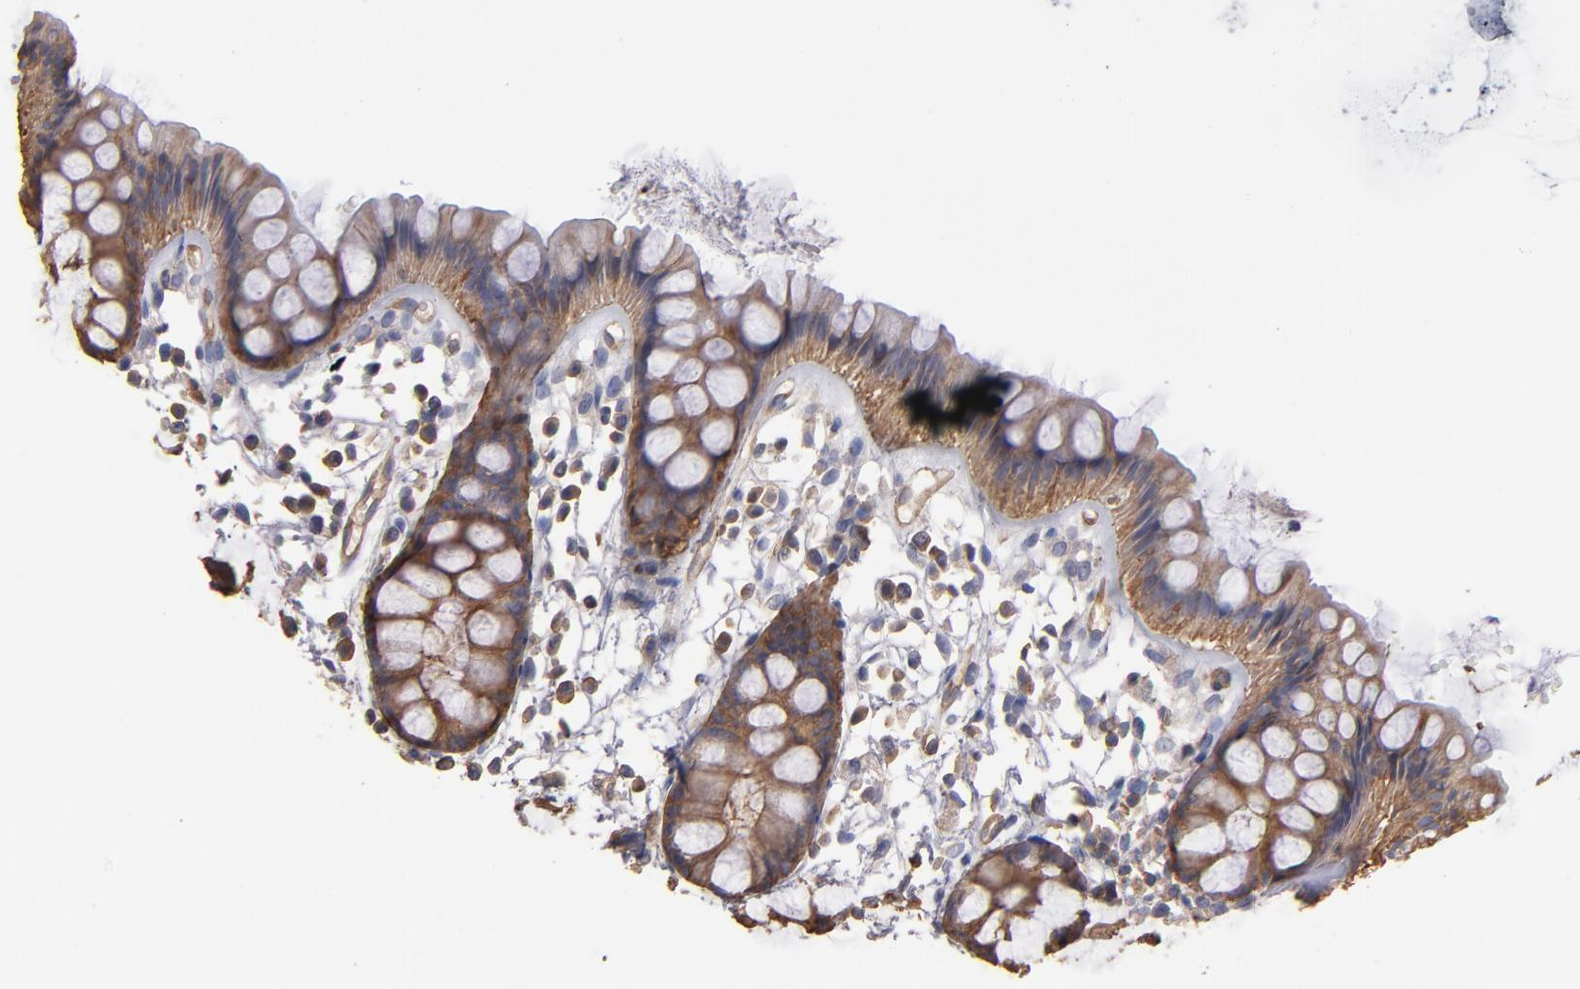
{"staining": {"intensity": "moderate", "quantity": ">75%", "location": "cytoplasmic/membranous"}, "tissue": "rectum", "cell_type": "Glandular cells", "image_type": "normal", "snomed": [{"axis": "morphology", "description": "Normal tissue, NOS"}, {"axis": "topography", "description": "Rectum"}], "caption": "An immunohistochemistry histopathology image of normal tissue is shown. Protein staining in brown shows moderate cytoplasmic/membranous positivity in rectum within glandular cells.", "gene": "ESYT2", "patient": {"sex": "female", "age": 66}}